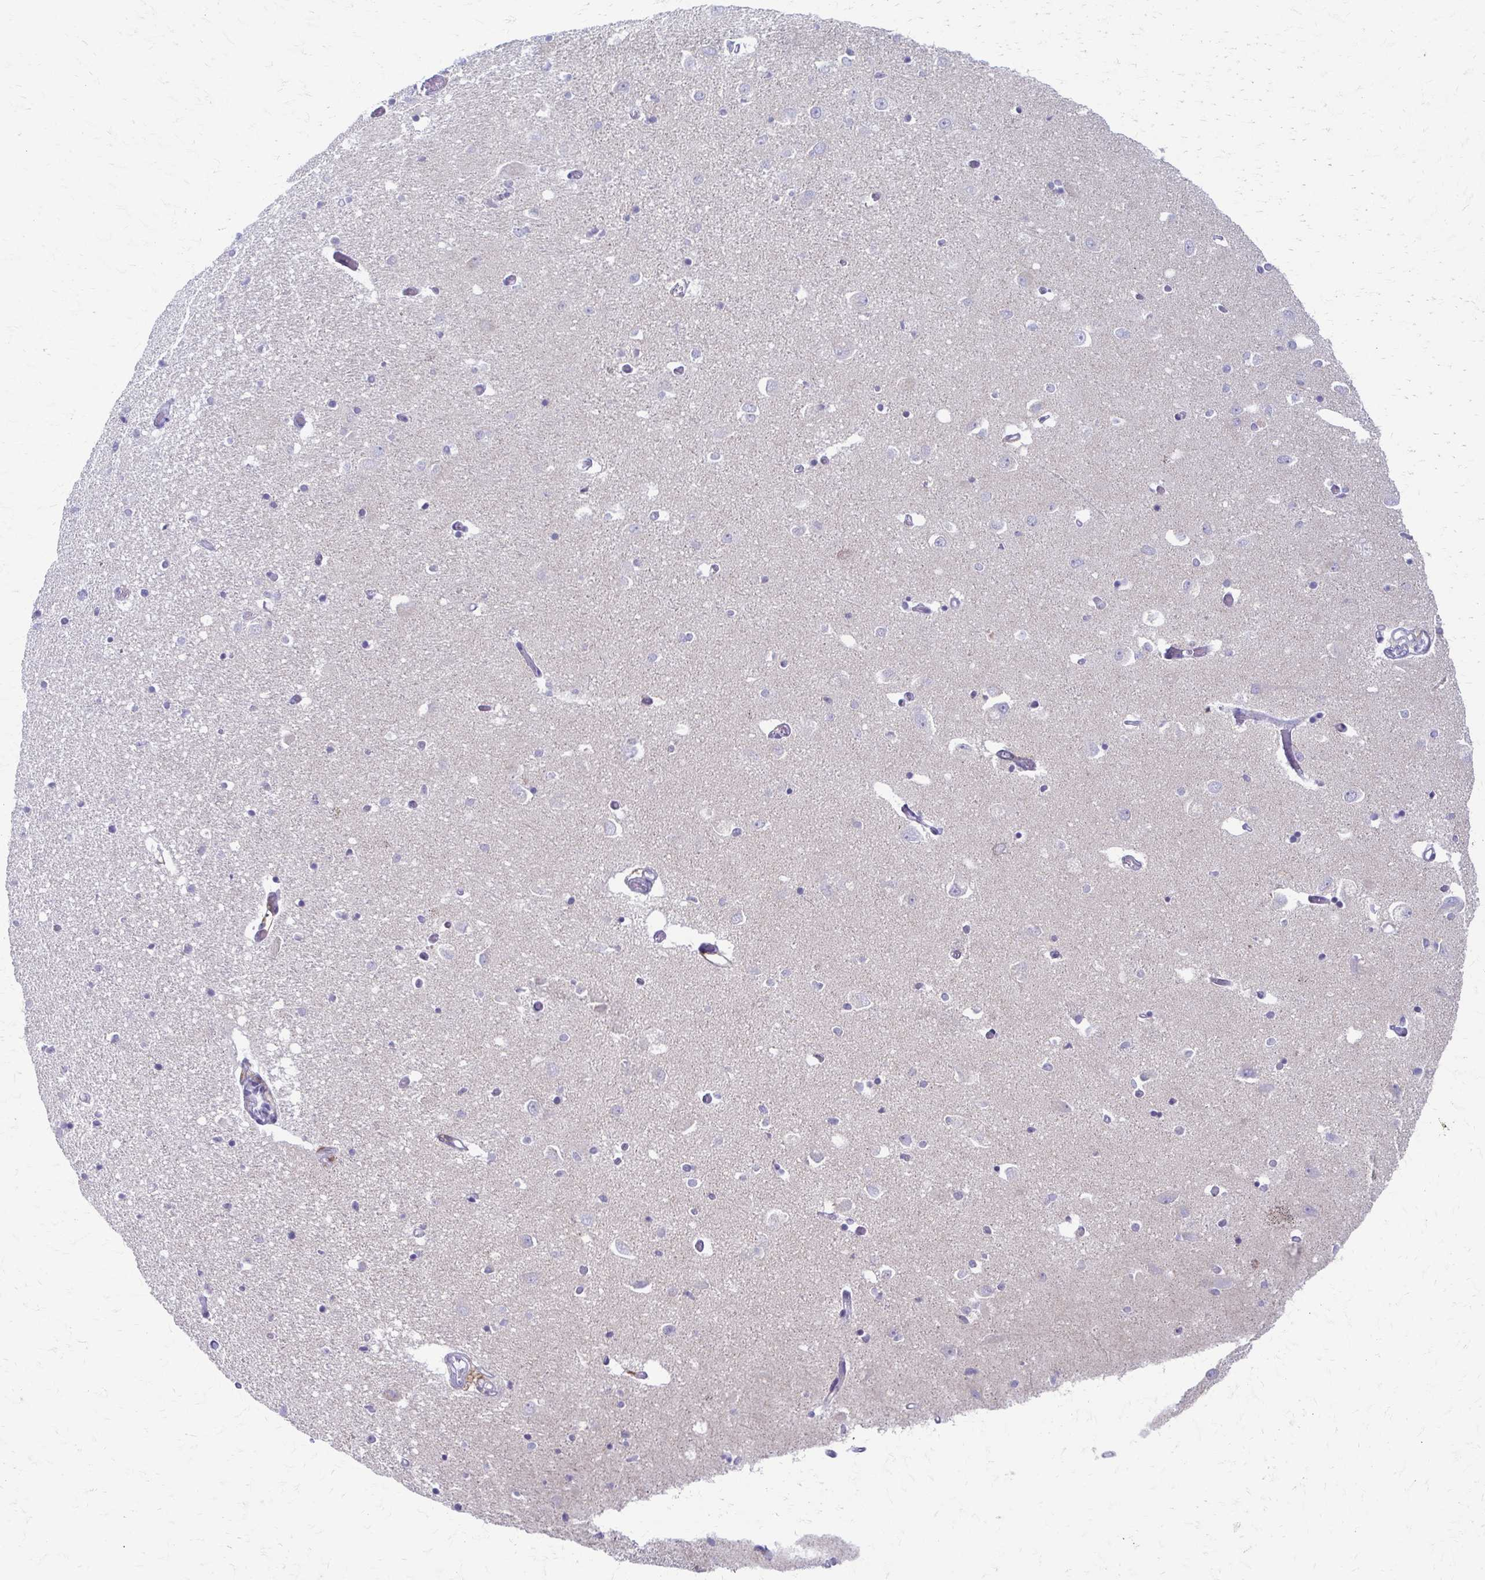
{"staining": {"intensity": "negative", "quantity": "none", "location": "none"}, "tissue": "caudate", "cell_type": "Glial cells", "image_type": "normal", "snomed": [{"axis": "morphology", "description": "Normal tissue, NOS"}, {"axis": "topography", "description": "Lateral ventricle wall"}, {"axis": "topography", "description": "Hippocampus"}], "caption": "This micrograph is of benign caudate stained with immunohistochemistry to label a protein in brown with the nuclei are counter-stained blue. There is no expression in glial cells. The staining was performed using DAB (3,3'-diaminobenzidine) to visualize the protein expression in brown, while the nuclei were stained in blue with hematoxylin (Magnification: 20x).", "gene": "FCGR2A", "patient": {"sex": "female", "age": 63}}